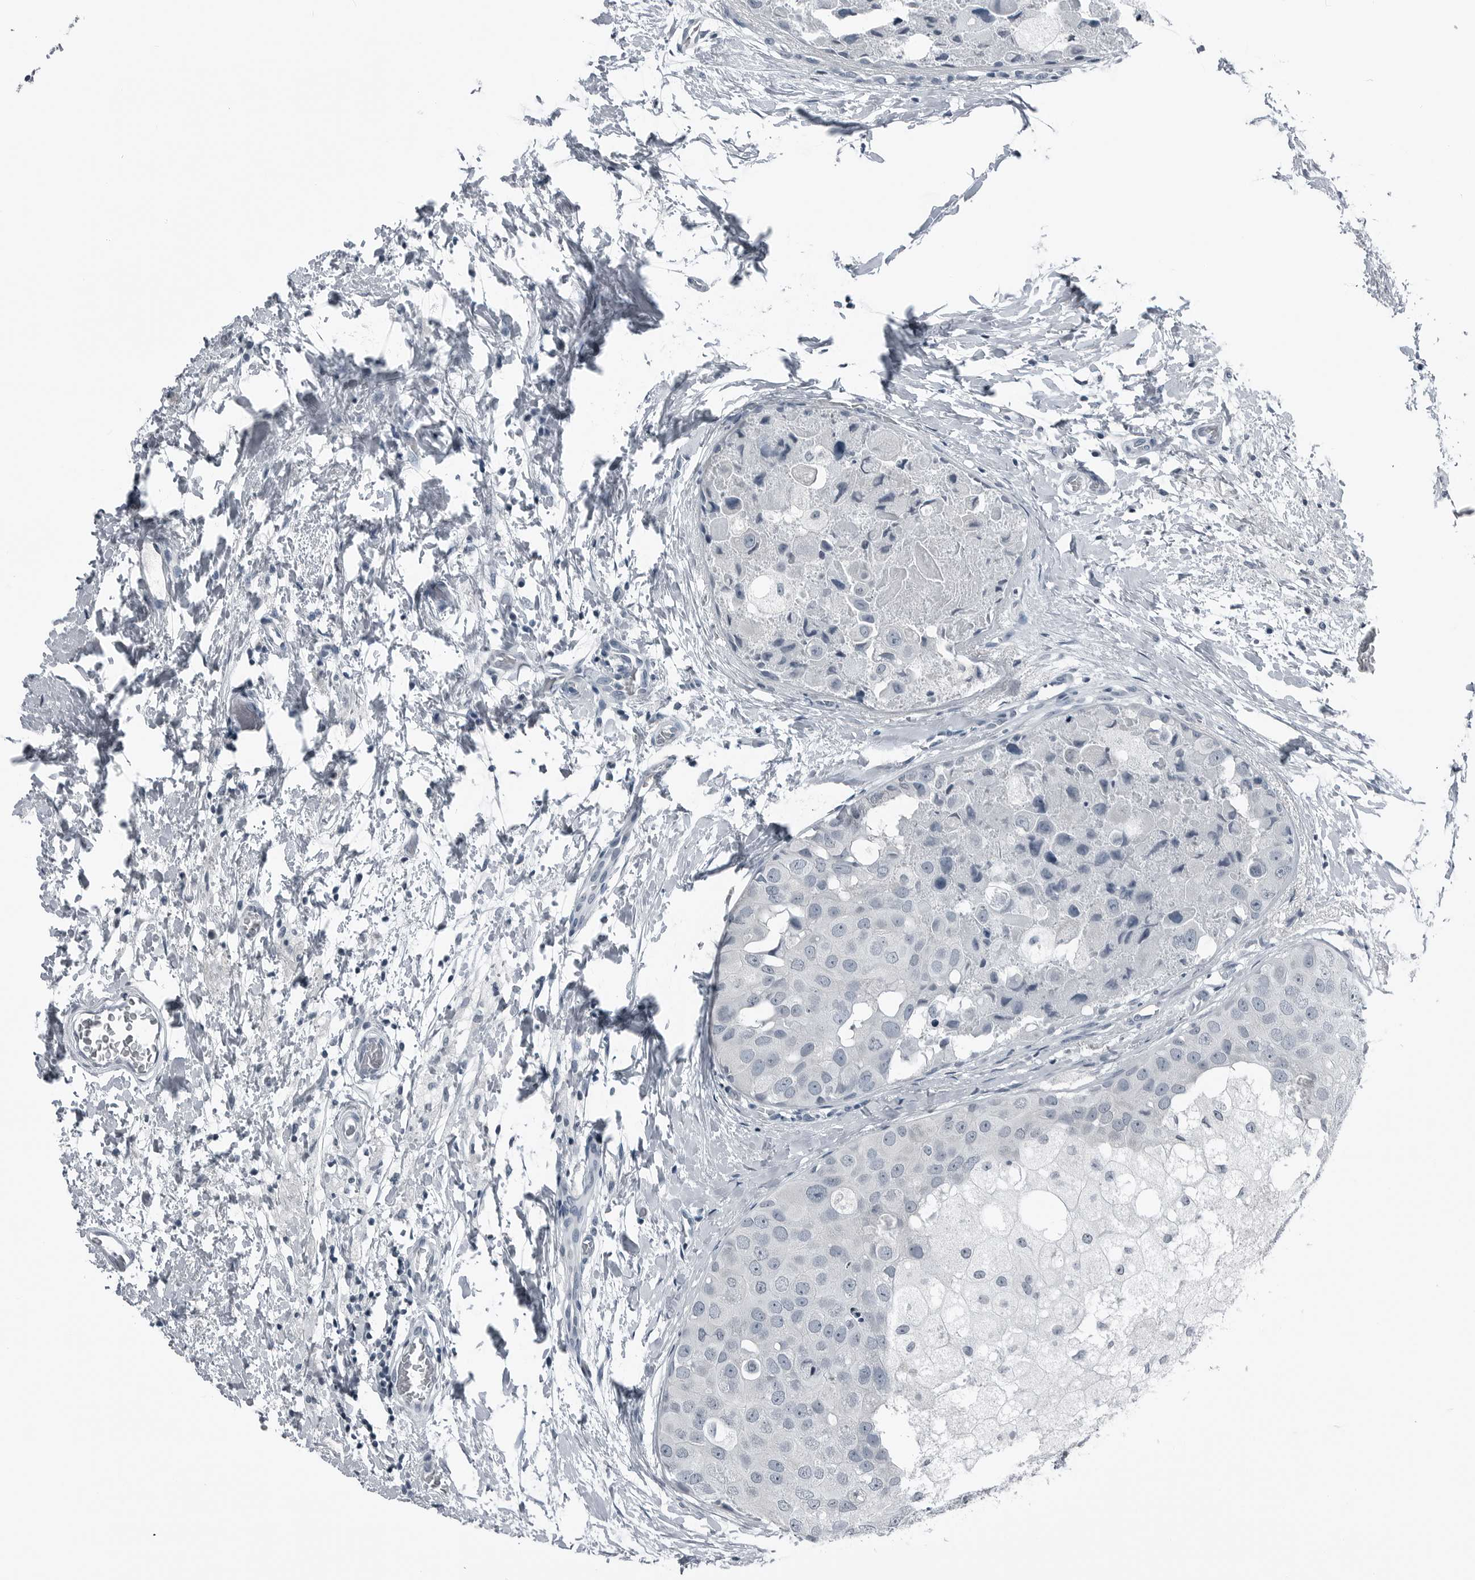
{"staining": {"intensity": "negative", "quantity": "none", "location": "none"}, "tissue": "breast cancer", "cell_type": "Tumor cells", "image_type": "cancer", "snomed": [{"axis": "morphology", "description": "Duct carcinoma"}, {"axis": "topography", "description": "Breast"}], "caption": "This is an immunohistochemistry histopathology image of human breast intraductal carcinoma. There is no expression in tumor cells.", "gene": "SPINK1", "patient": {"sex": "female", "age": 62}}